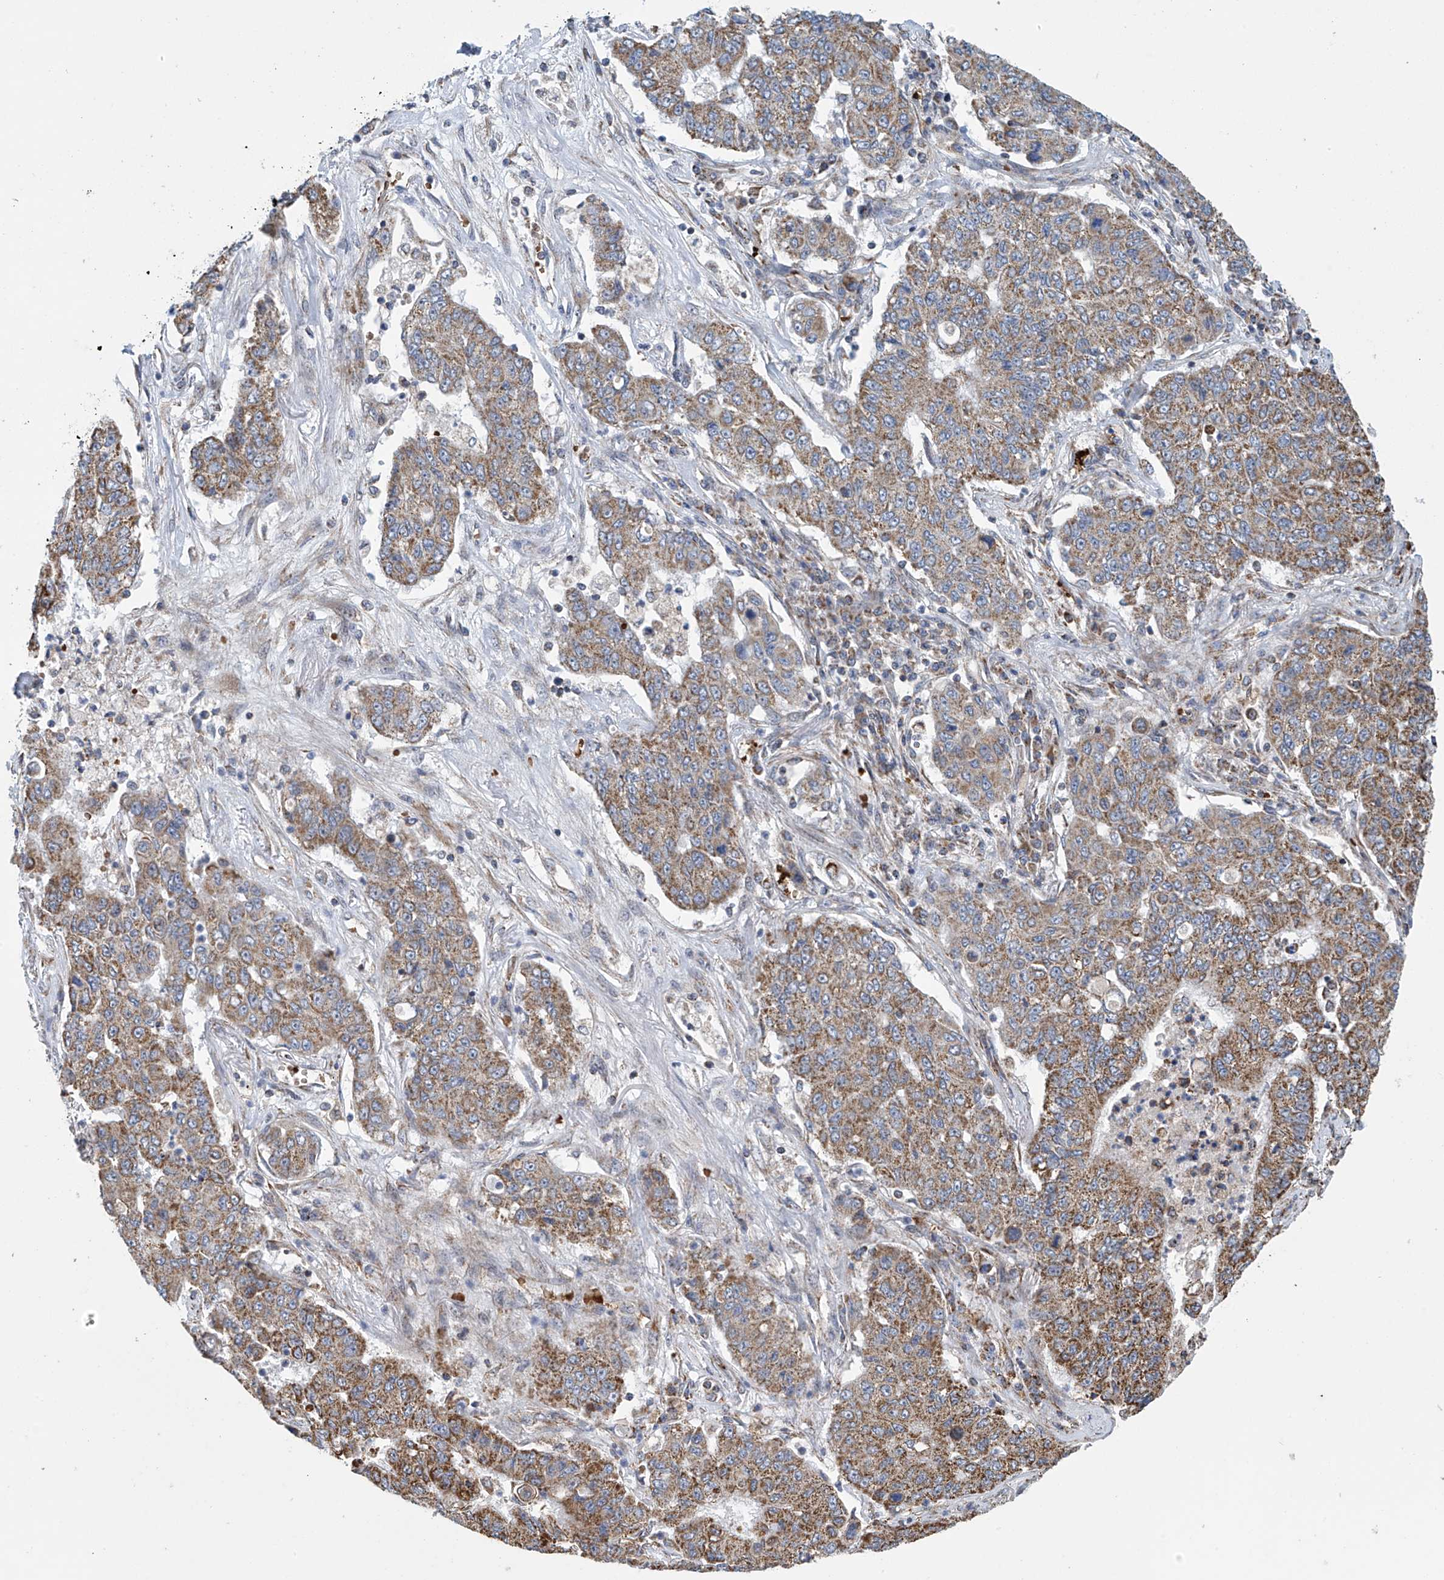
{"staining": {"intensity": "moderate", "quantity": ">75%", "location": "cytoplasmic/membranous"}, "tissue": "lung cancer", "cell_type": "Tumor cells", "image_type": "cancer", "snomed": [{"axis": "morphology", "description": "Squamous cell carcinoma, NOS"}, {"axis": "topography", "description": "Lung"}], "caption": "Immunohistochemical staining of human lung squamous cell carcinoma reveals moderate cytoplasmic/membranous protein staining in approximately >75% of tumor cells. (DAB IHC, brown staining for protein, blue staining for nuclei).", "gene": "COMMD1", "patient": {"sex": "male", "age": 74}}